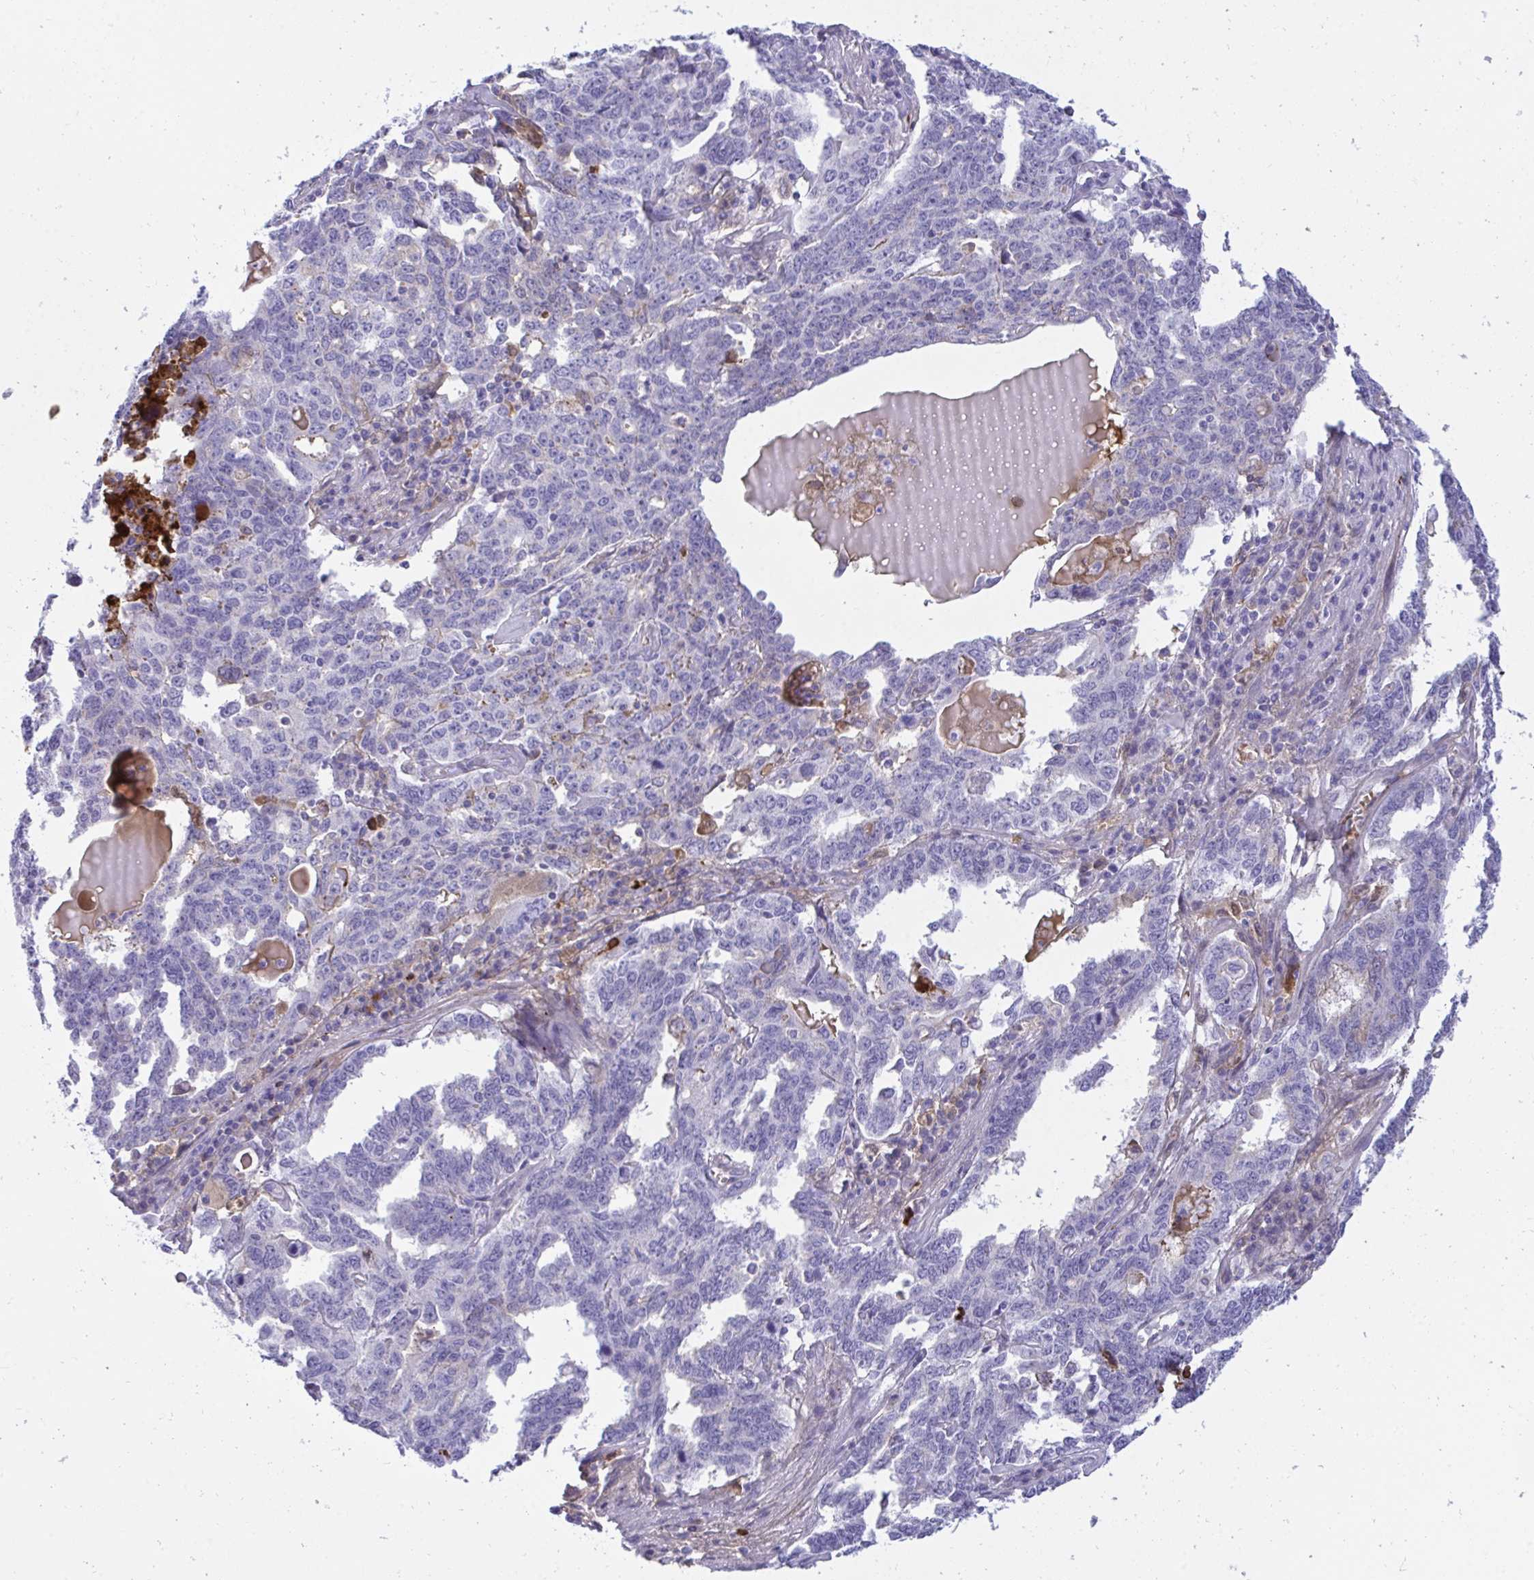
{"staining": {"intensity": "weak", "quantity": "<25%", "location": "cytoplasmic/membranous"}, "tissue": "ovarian cancer", "cell_type": "Tumor cells", "image_type": "cancer", "snomed": [{"axis": "morphology", "description": "Carcinoma, endometroid"}, {"axis": "topography", "description": "Ovary"}], "caption": "Immunohistochemistry (IHC) histopathology image of human endometroid carcinoma (ovarian) stained for a protein (brown), which shows no expression in tumor cells.", "gene": "F2", "patient": {"sex": "female", "age": 62}}